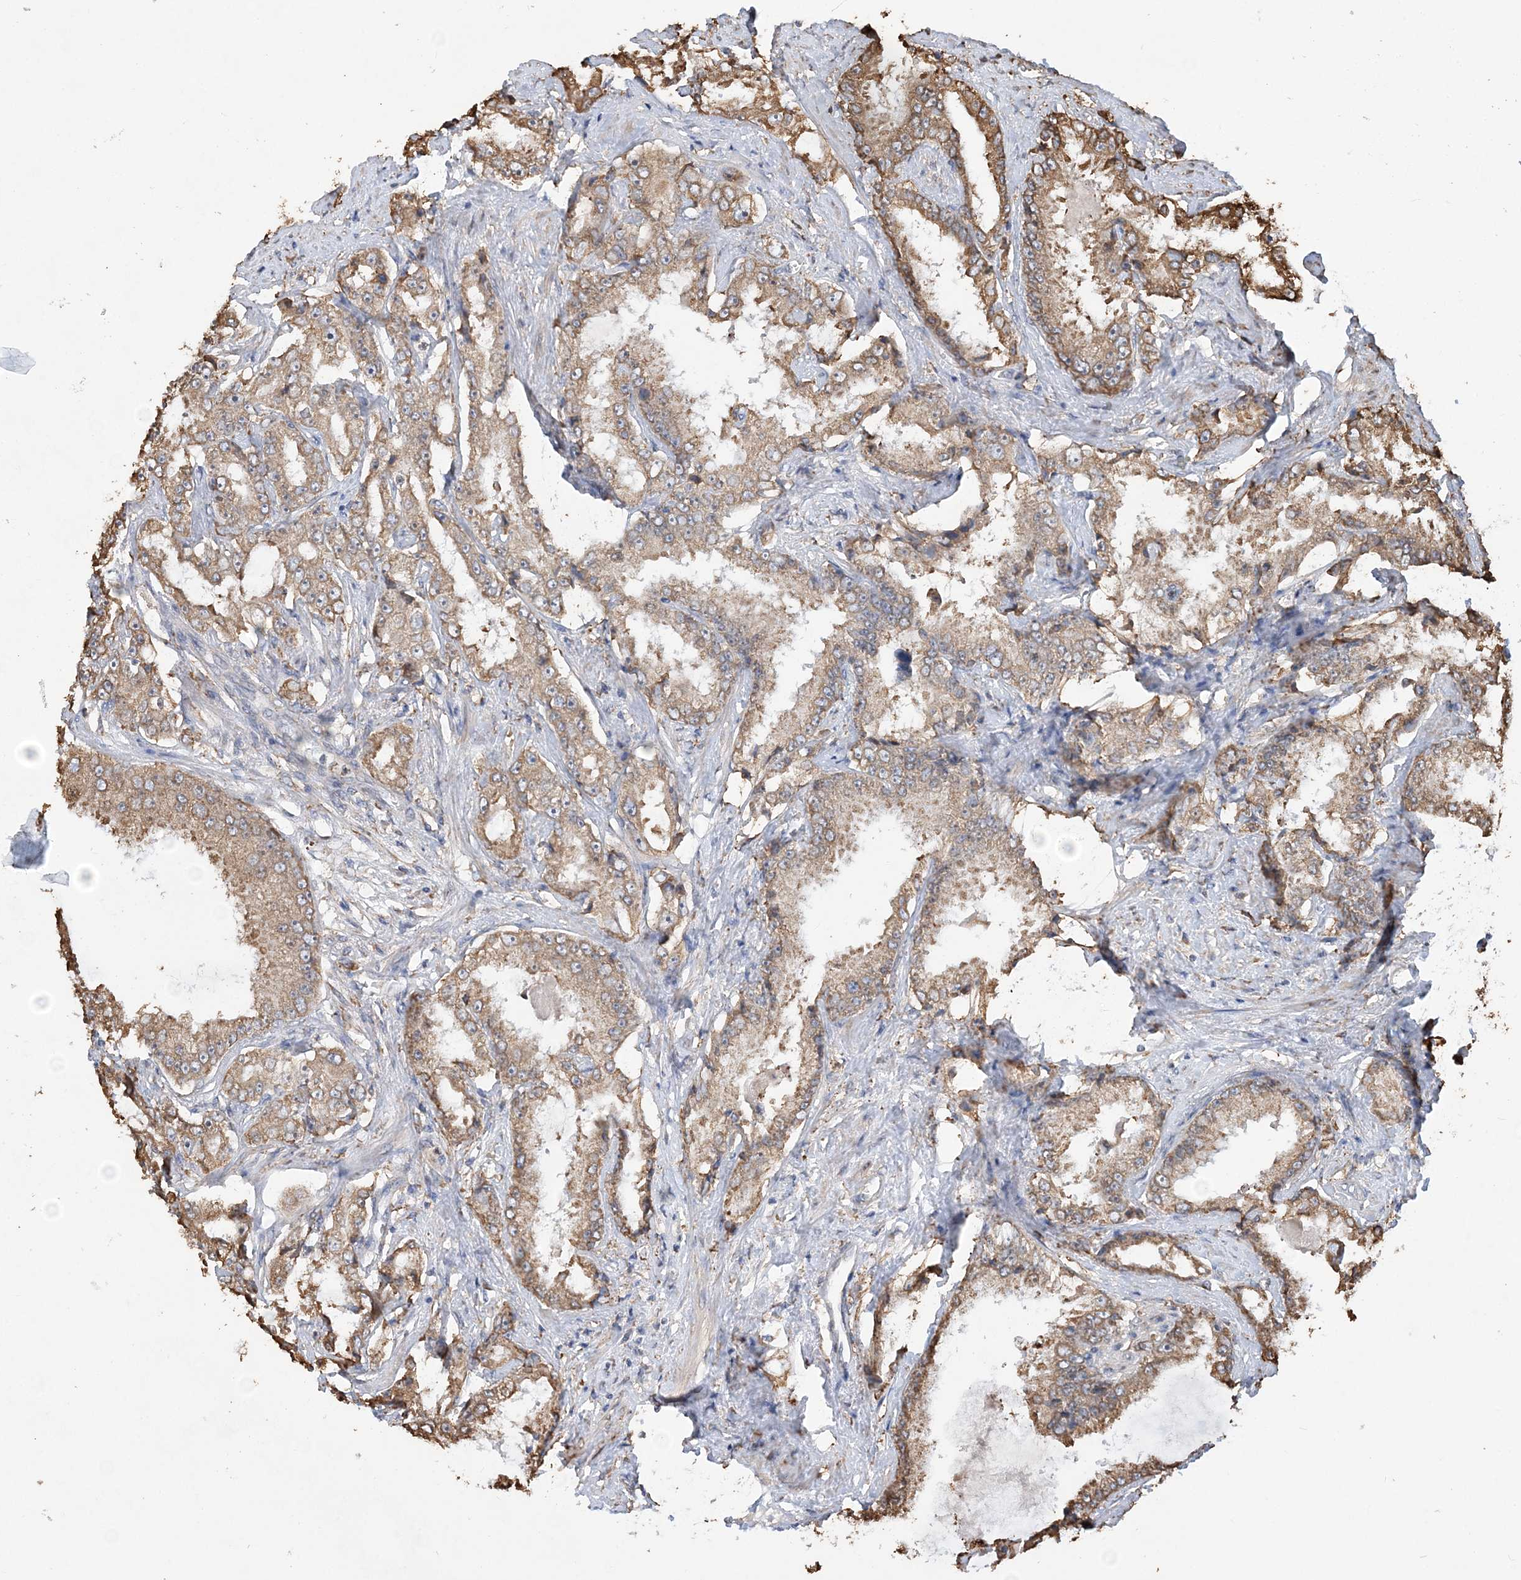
{"staining": {"intensity": "moderate", "quantity": ">75%", "location": "cytoplasmic/membranous"}, "tissue": "prostate cancer", "cell_type": "Tumor cells", "image_type": "cancer", "snomed": [{"axis": "morphology", "description": "Adenocarcinoma, High grade"}, {"axis": "topography", "description": "Prostate"}], "caption": "About >75% of tumor cells in prostate cancer (adenocarcinoma (high-grade)) demonstrate moderate cytoplasmic/membranous protein expression as visualized by brown immunohistochemical staining.", "gene": "WDR12", "patient": {"sex": "male", "age": 73}}